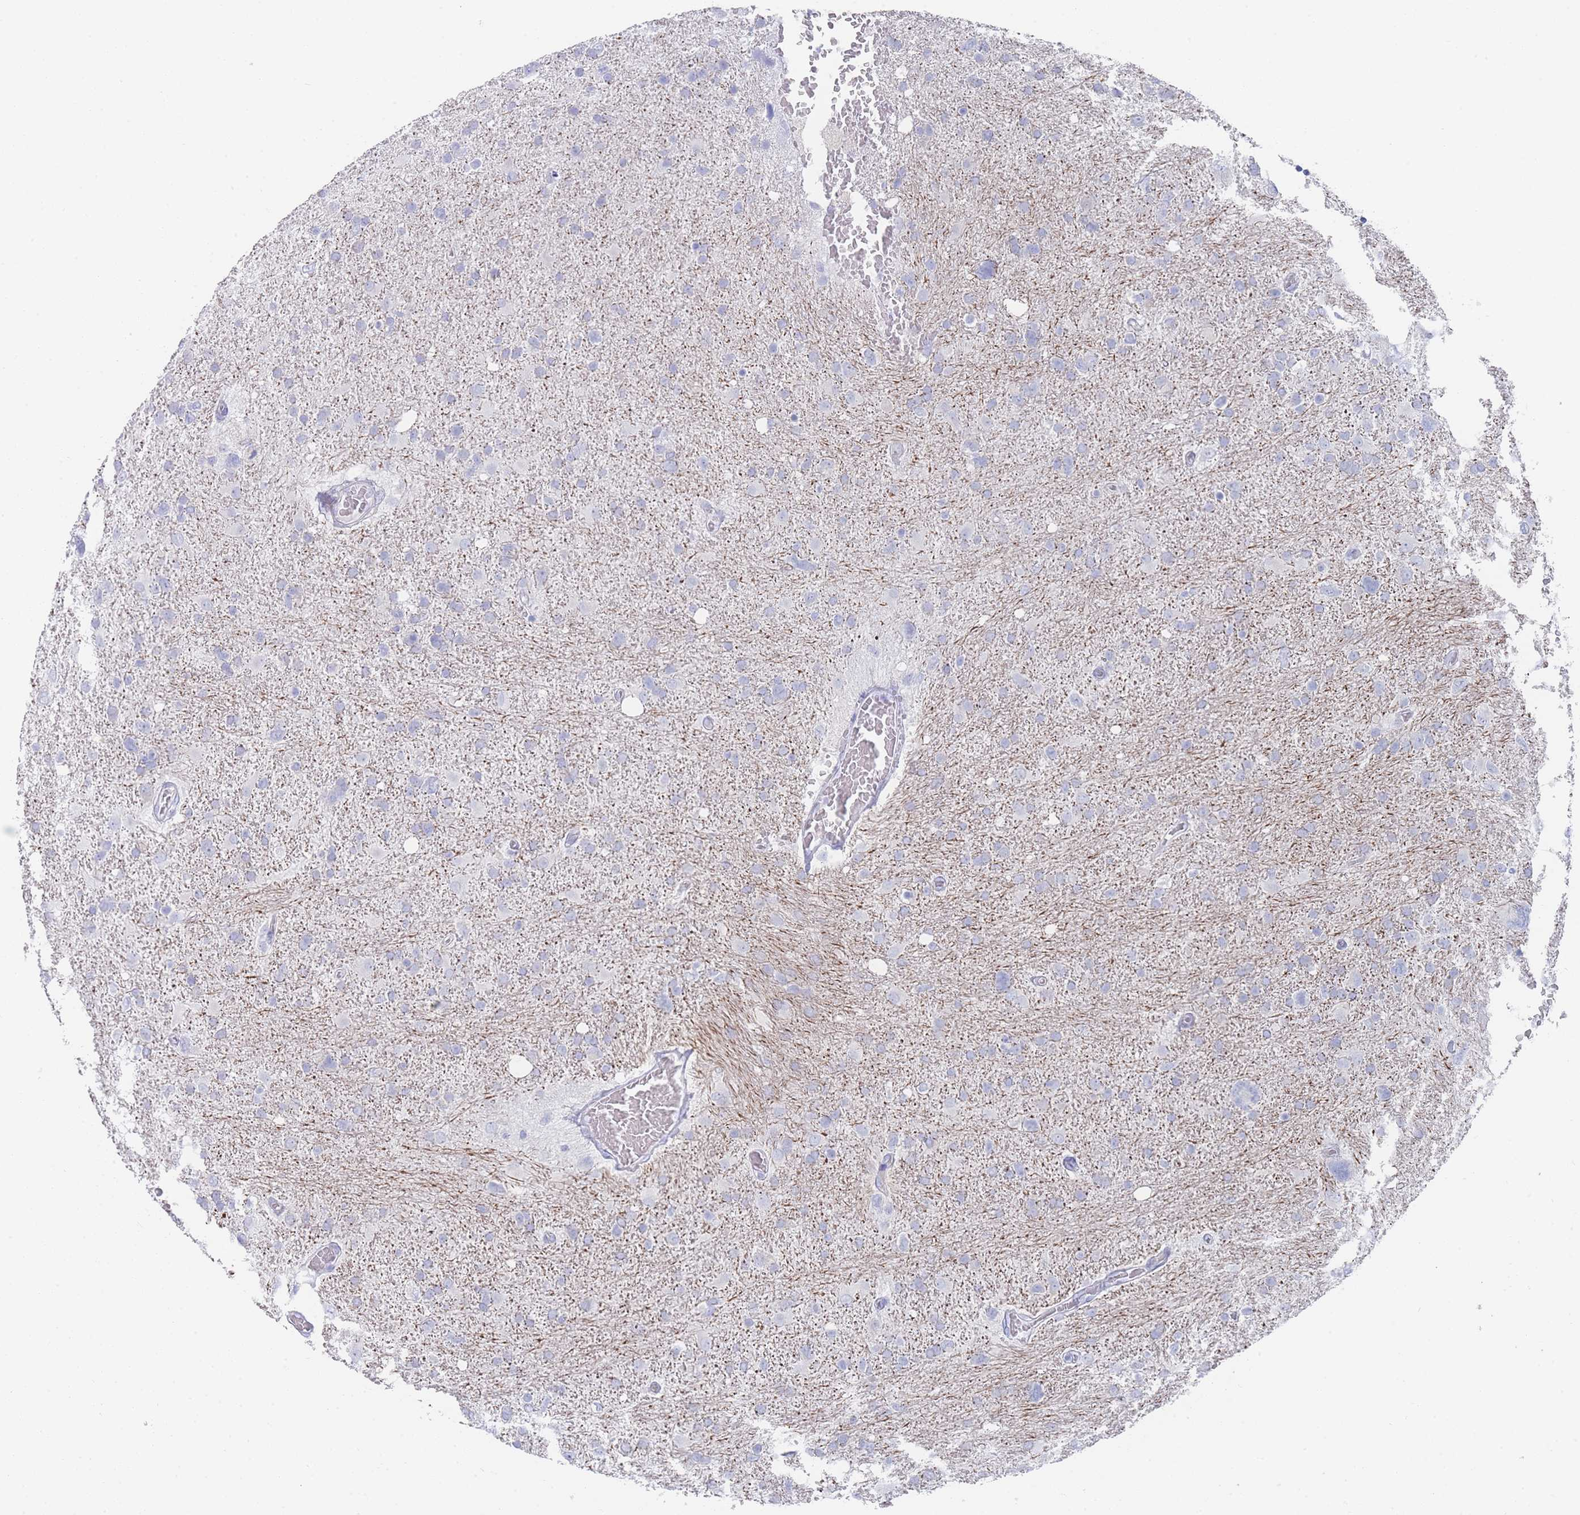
{"staining": {"intensity": "negative", "quantity": "none", "location": "none"}, "tissue": "glioma", "cell_type": "Tumor cells", "image_type": "cancer", "snomed": [{"axis": "morphology", "description": "Glioma, malignant, High grade"}, {"axis": "topography", "description": "Brain"}], "caption": "High power microscopy photomicrograph of an immunohistochemistry image of malignant glioma (high-grade), revealing no significant expression in tumor cells.", "gene": "LRRC37A", "patient": {"sex": "male", "age": 61}}